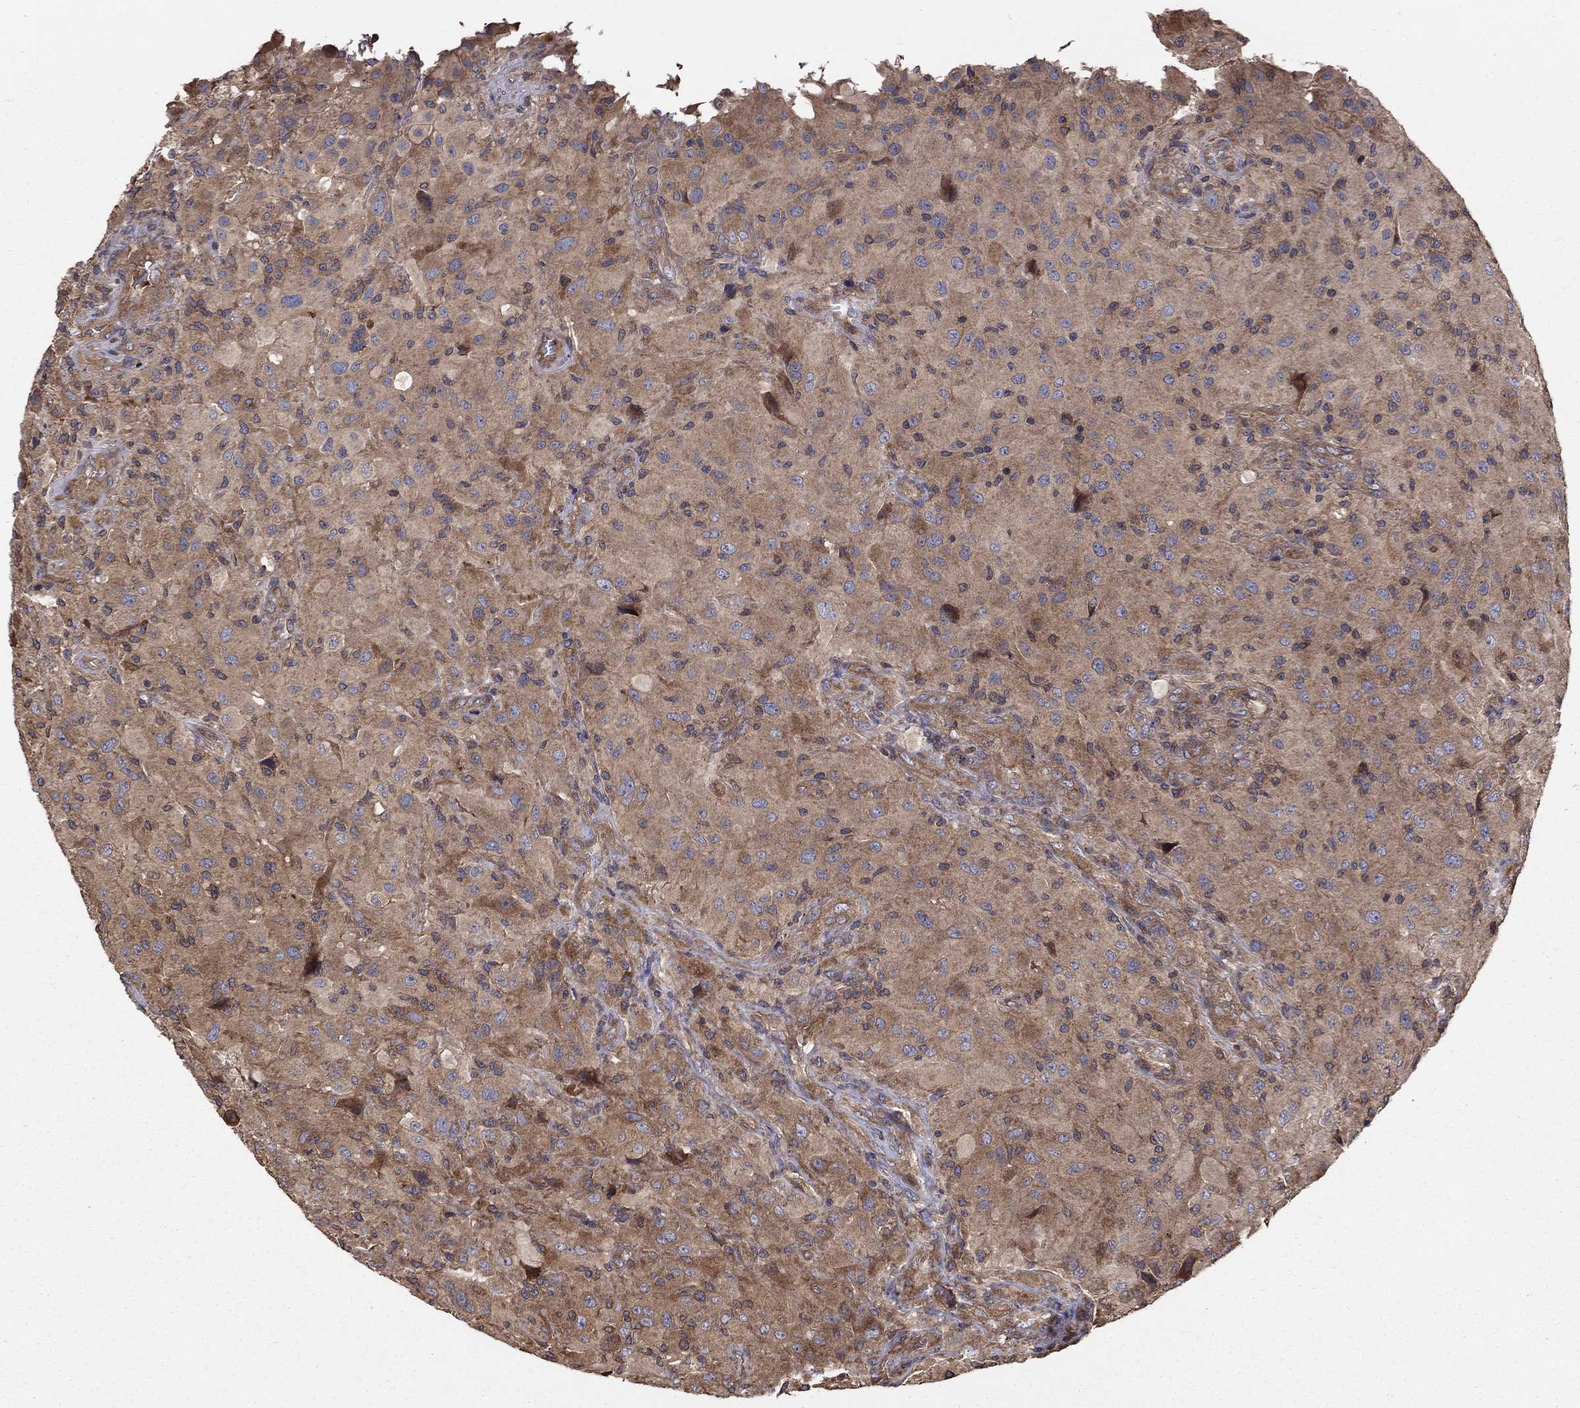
{"staining": {"intensity": "moderate", "quantity": "<25%", "location": "cytoplasmic/membranous"}, "tissue": "glioma", "cell_type": "Tumor cells", "image_type": "cancer", "snomed": [{"axis": "morphology", "description": "Glioma, malignant, High grade"}, {"axis": "topography", "description": "Cerebral cortex"}], "caption": "Immunohistochemistry (IHC) (DAB) staining of human malignant glioma (high-grade) exhibits moderate cytoplasmic/membranous protein staining in about <25% of tumor cells.", "gene": "BABAM2", "patient": {"sex": "male", "age": 35}}